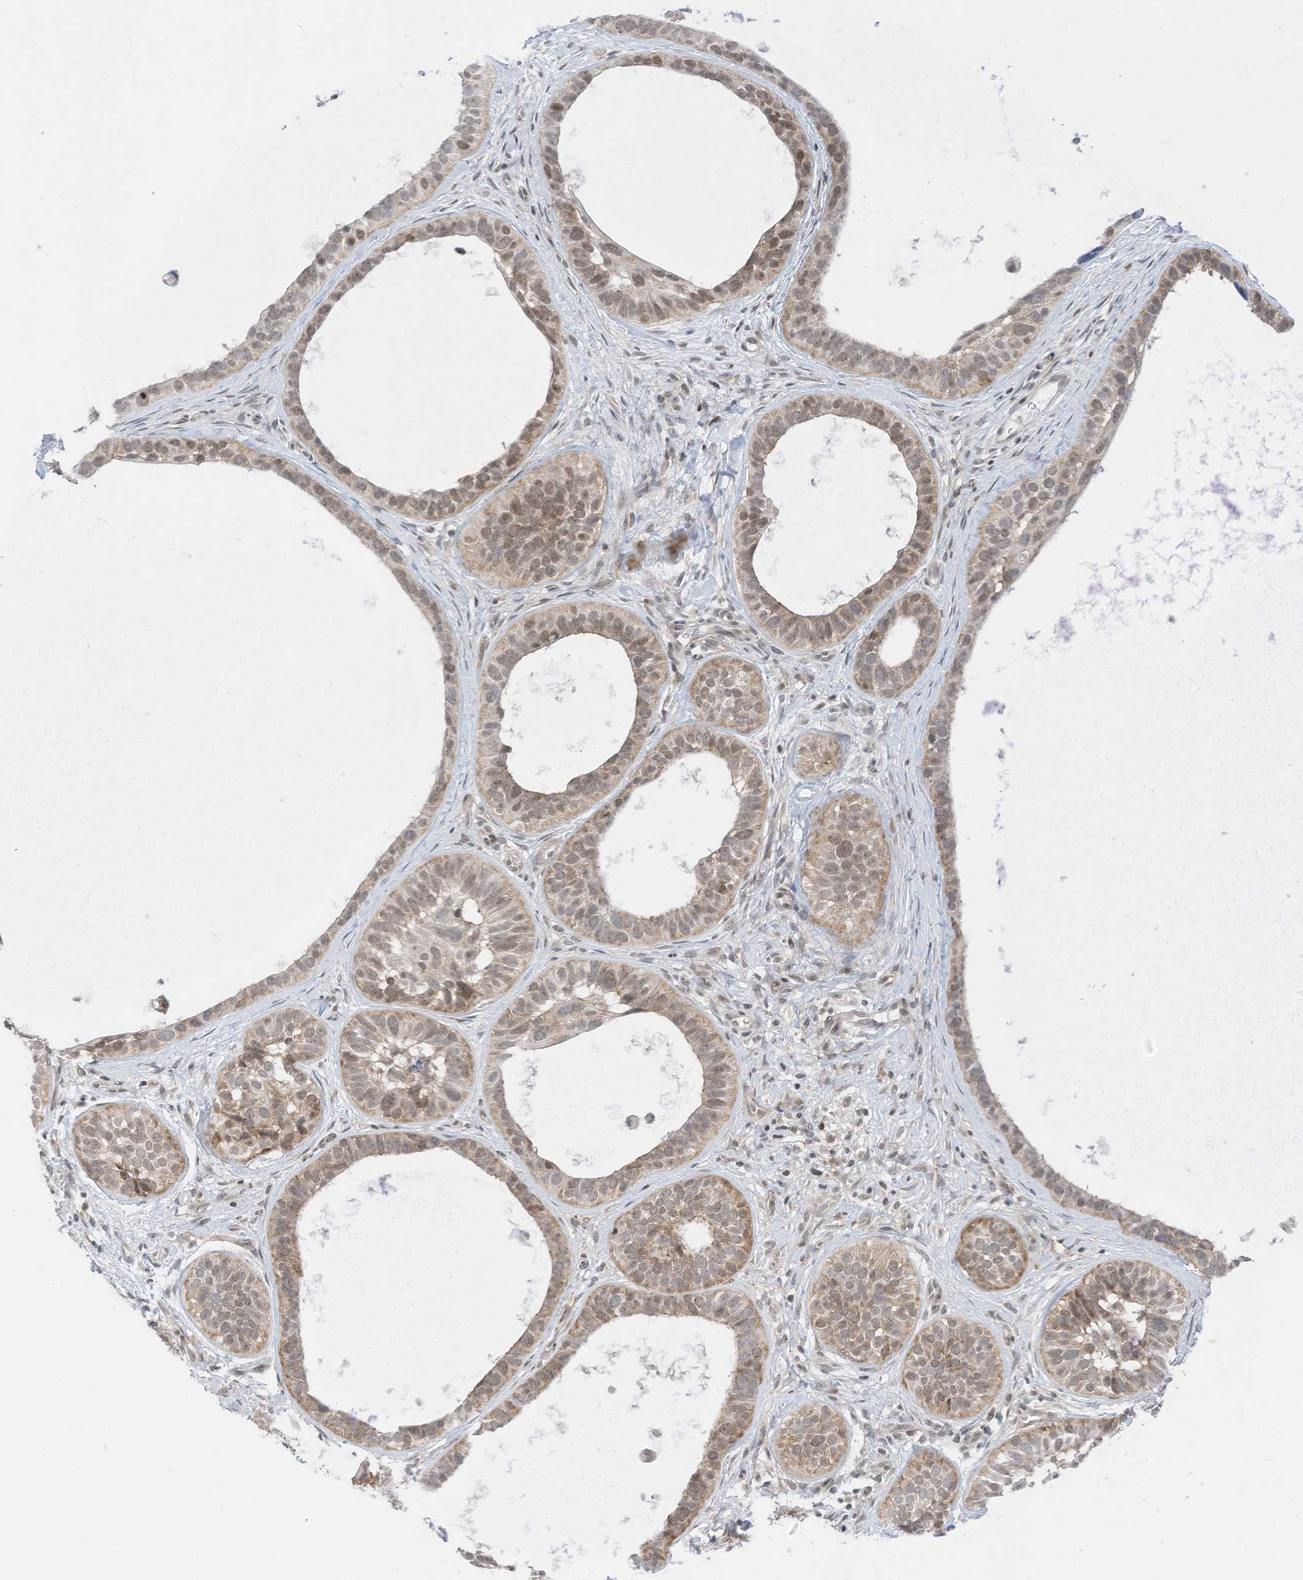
{"staining": {"intensity": "moderate", "quantity": "25%-75%", "location": "cytoplasmic/membranous"}, "tissue": "skin cancer", "cell_type": "Tumor cells", "image_type": "cancer", "snomed": [{"axis": "morphology", "description": "Basal cell carcinoma"}, {"axis": "topography", "description": "Skin"}], "caption": "This micrograph reveals immunohistochemistry staining of human basal cell carcinoma (skin), with medium moderate cytoplasmic/membranous positivity in approximately 25%-75% of tumor cells.", "gene": "EDF1", "patient": {"sex": "male", "age": 62}}